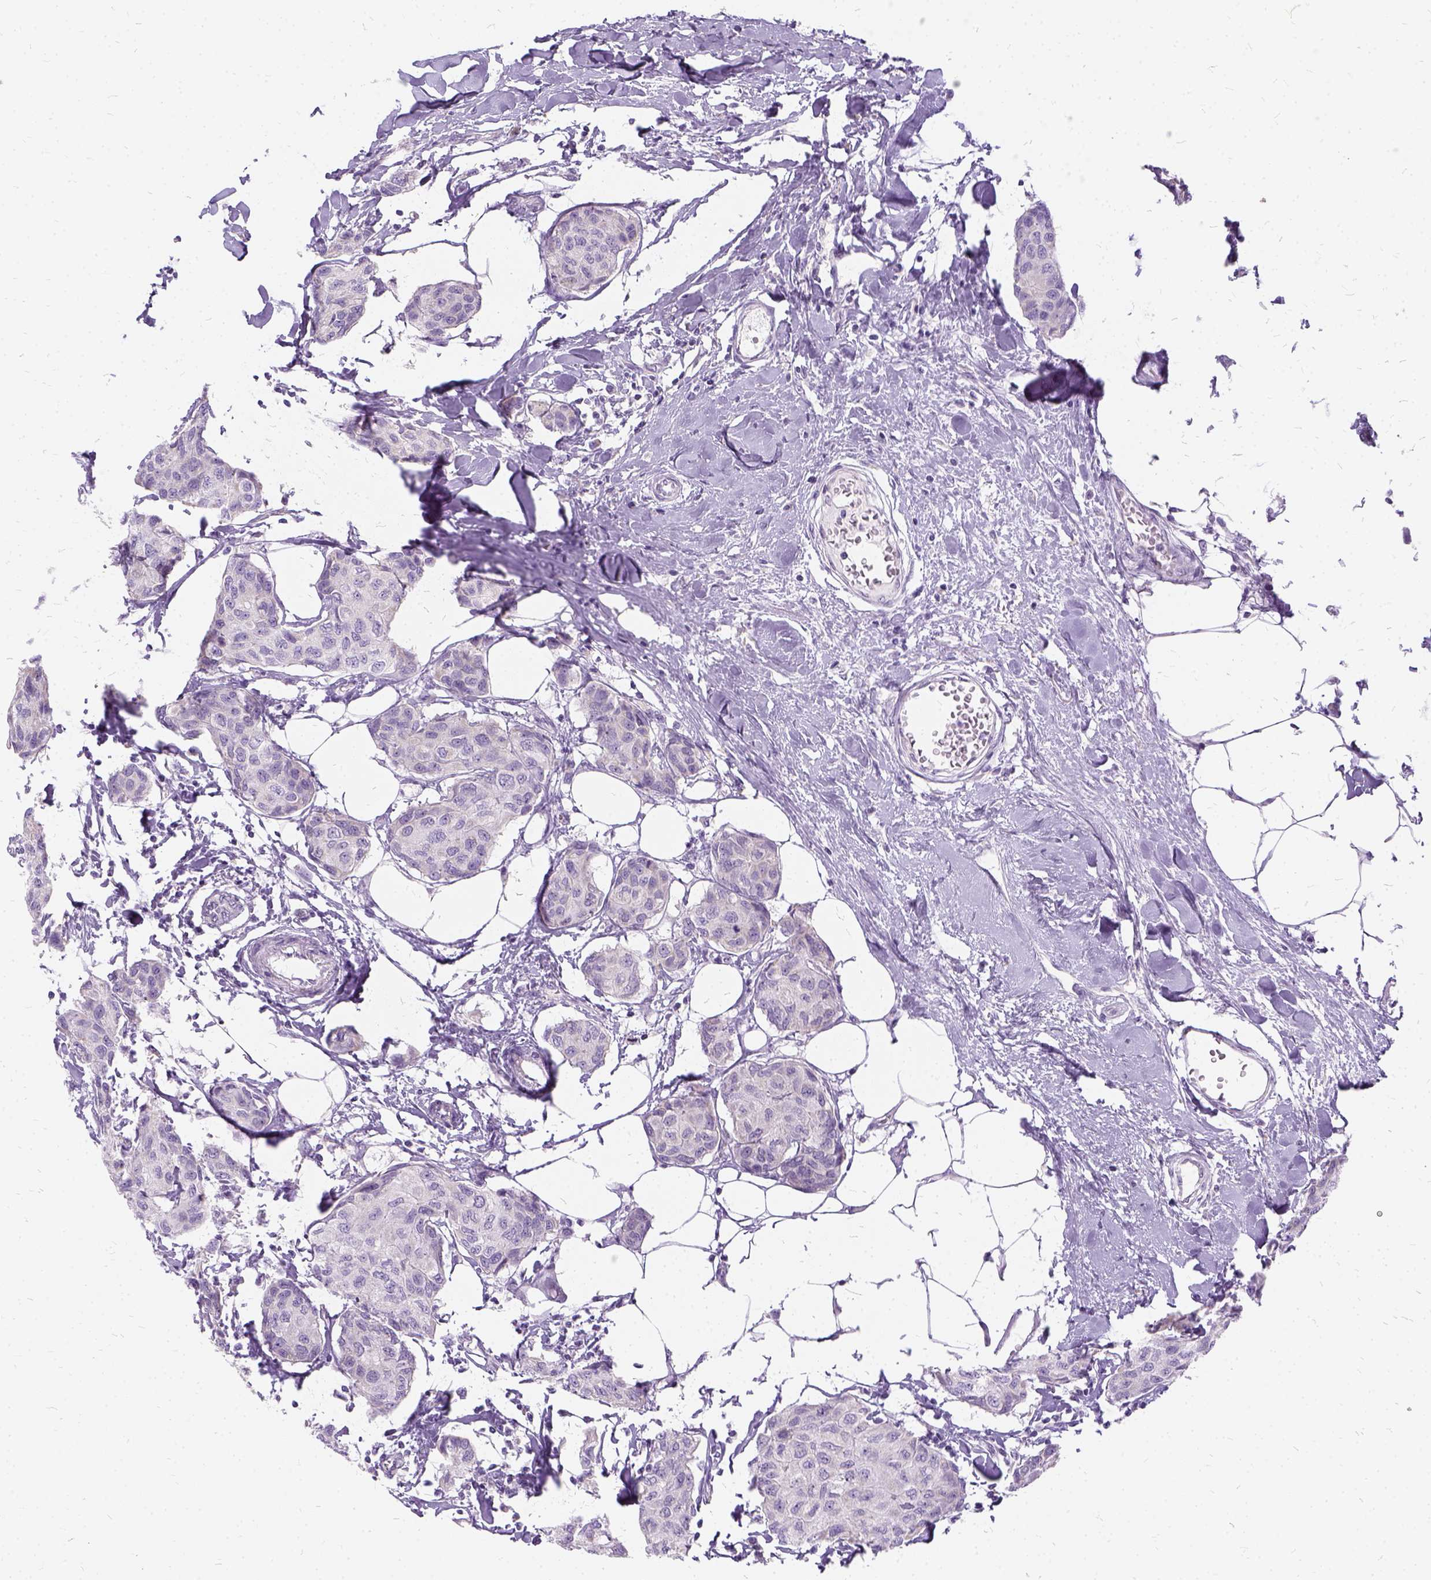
{"staining": {"intensity": "negative", "quantity": "none", "location": "none"}, "tissue": "breast cancer", "cell_type": "Tumor cells", "image_type": "cancer", "snomed": [{"axis": "morphology", "description": "Duct carcinoma"}, {"axis": "topography", "description": "Breast"}], "caption": "A high-resolution histopathology image shows IHC staining of breast intraductal carcinoma, which demonstrates no significant expression in tumor cells.", "gene": "FDX1", "patient": {"sex": "female", "age": 80}}